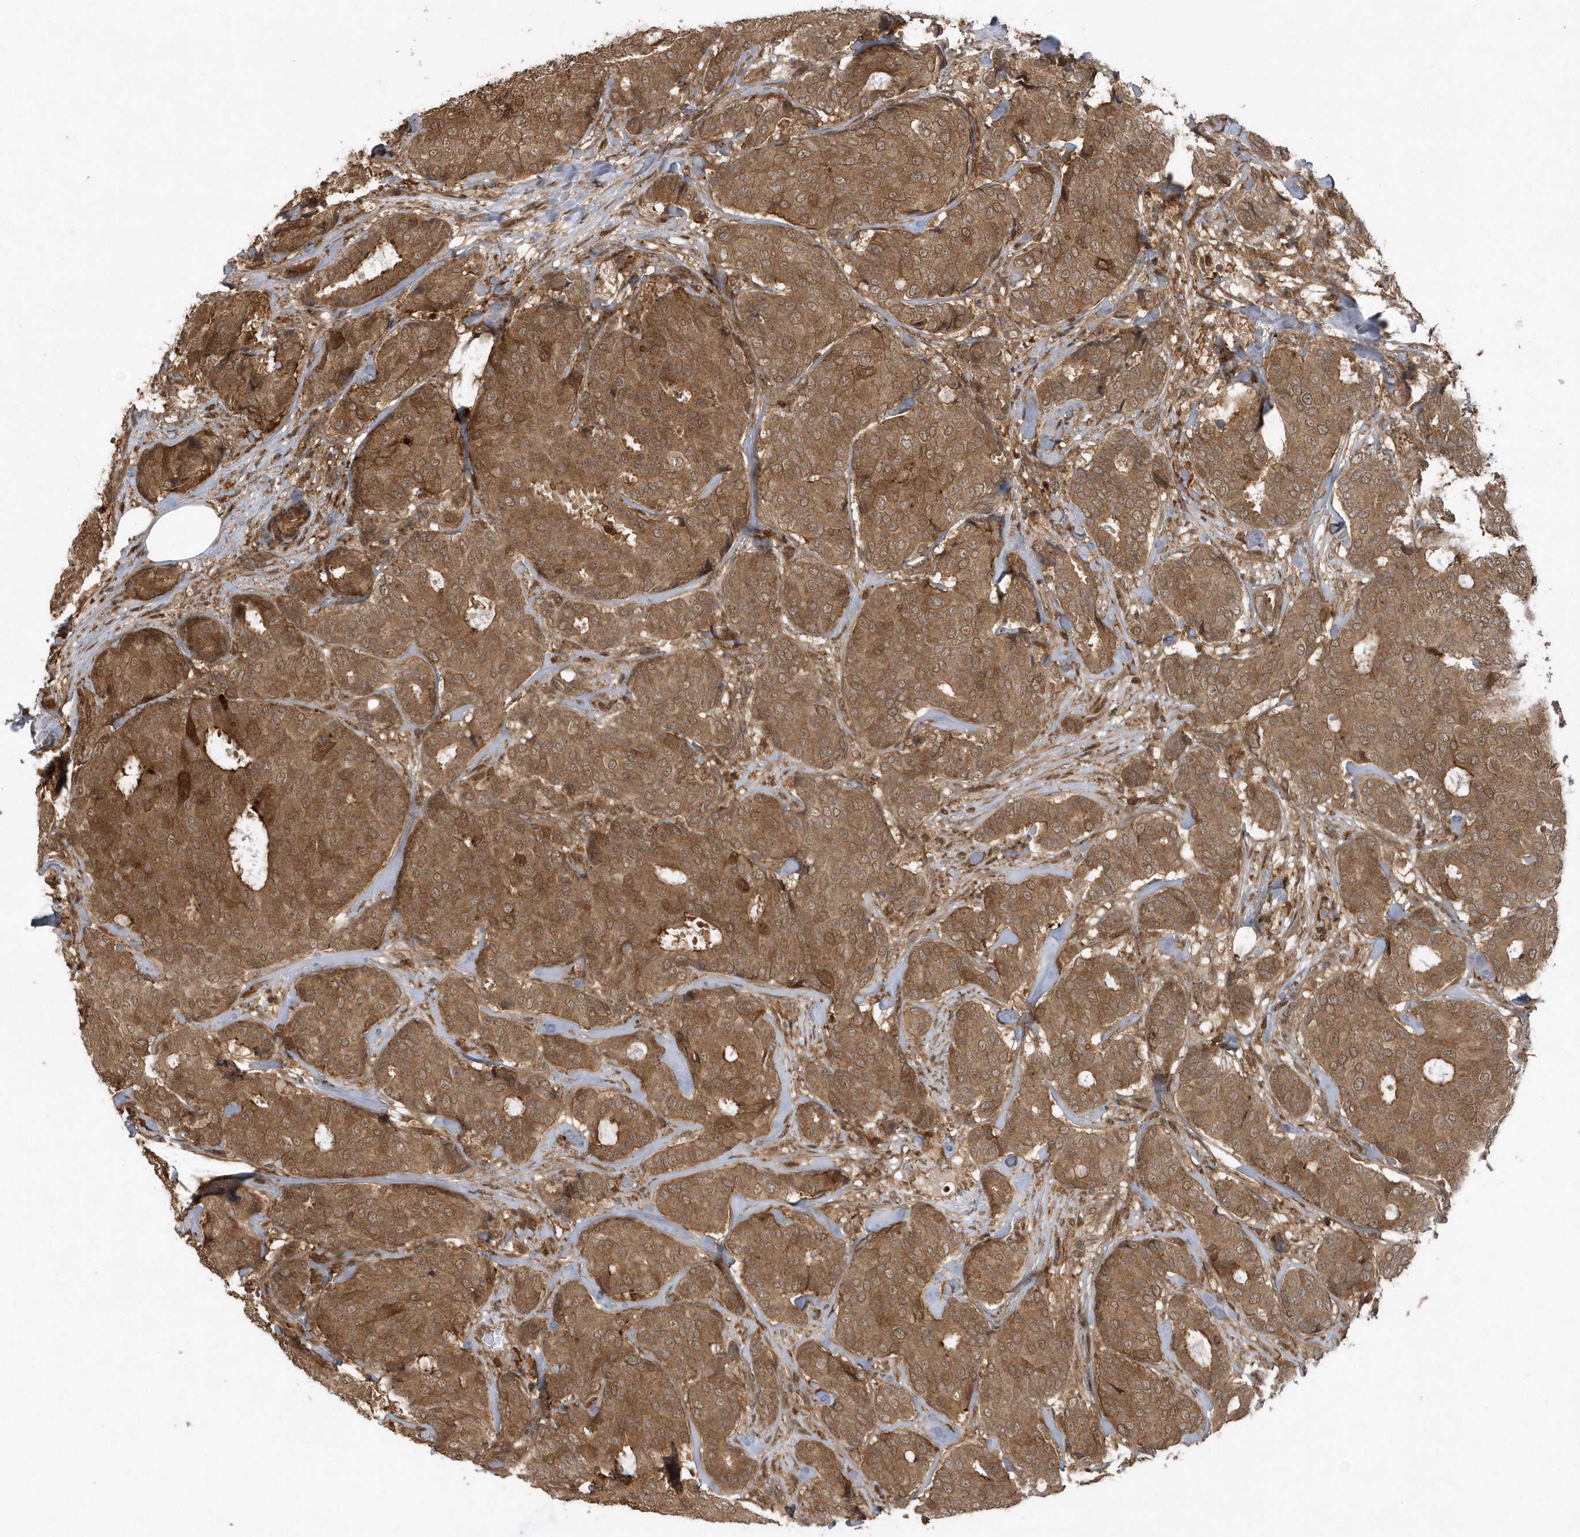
{"staining": {"intensity": "moderate", "quantity": ">75%", "location": "cytoplasmic/membranous"}, "tissue": "breast cancer", "cell_type": "Tumor cells", "image_type": "cancer", "snomed": [{"axis": "morphology", "description": "Duct carcinoma"}, {"axis": "topography", "description": "Breast"}], "caption": "Tumor cells reveal medium levels of moderate cytoplasmic/membranous positivity in about >75% of cells in breast cancer (invasive ductal carcinoma). (Brightfield microscopy of DAB IHC at high magnification).", "gene": "LACC1", "patient": {"sex": "female", "age": 75}}